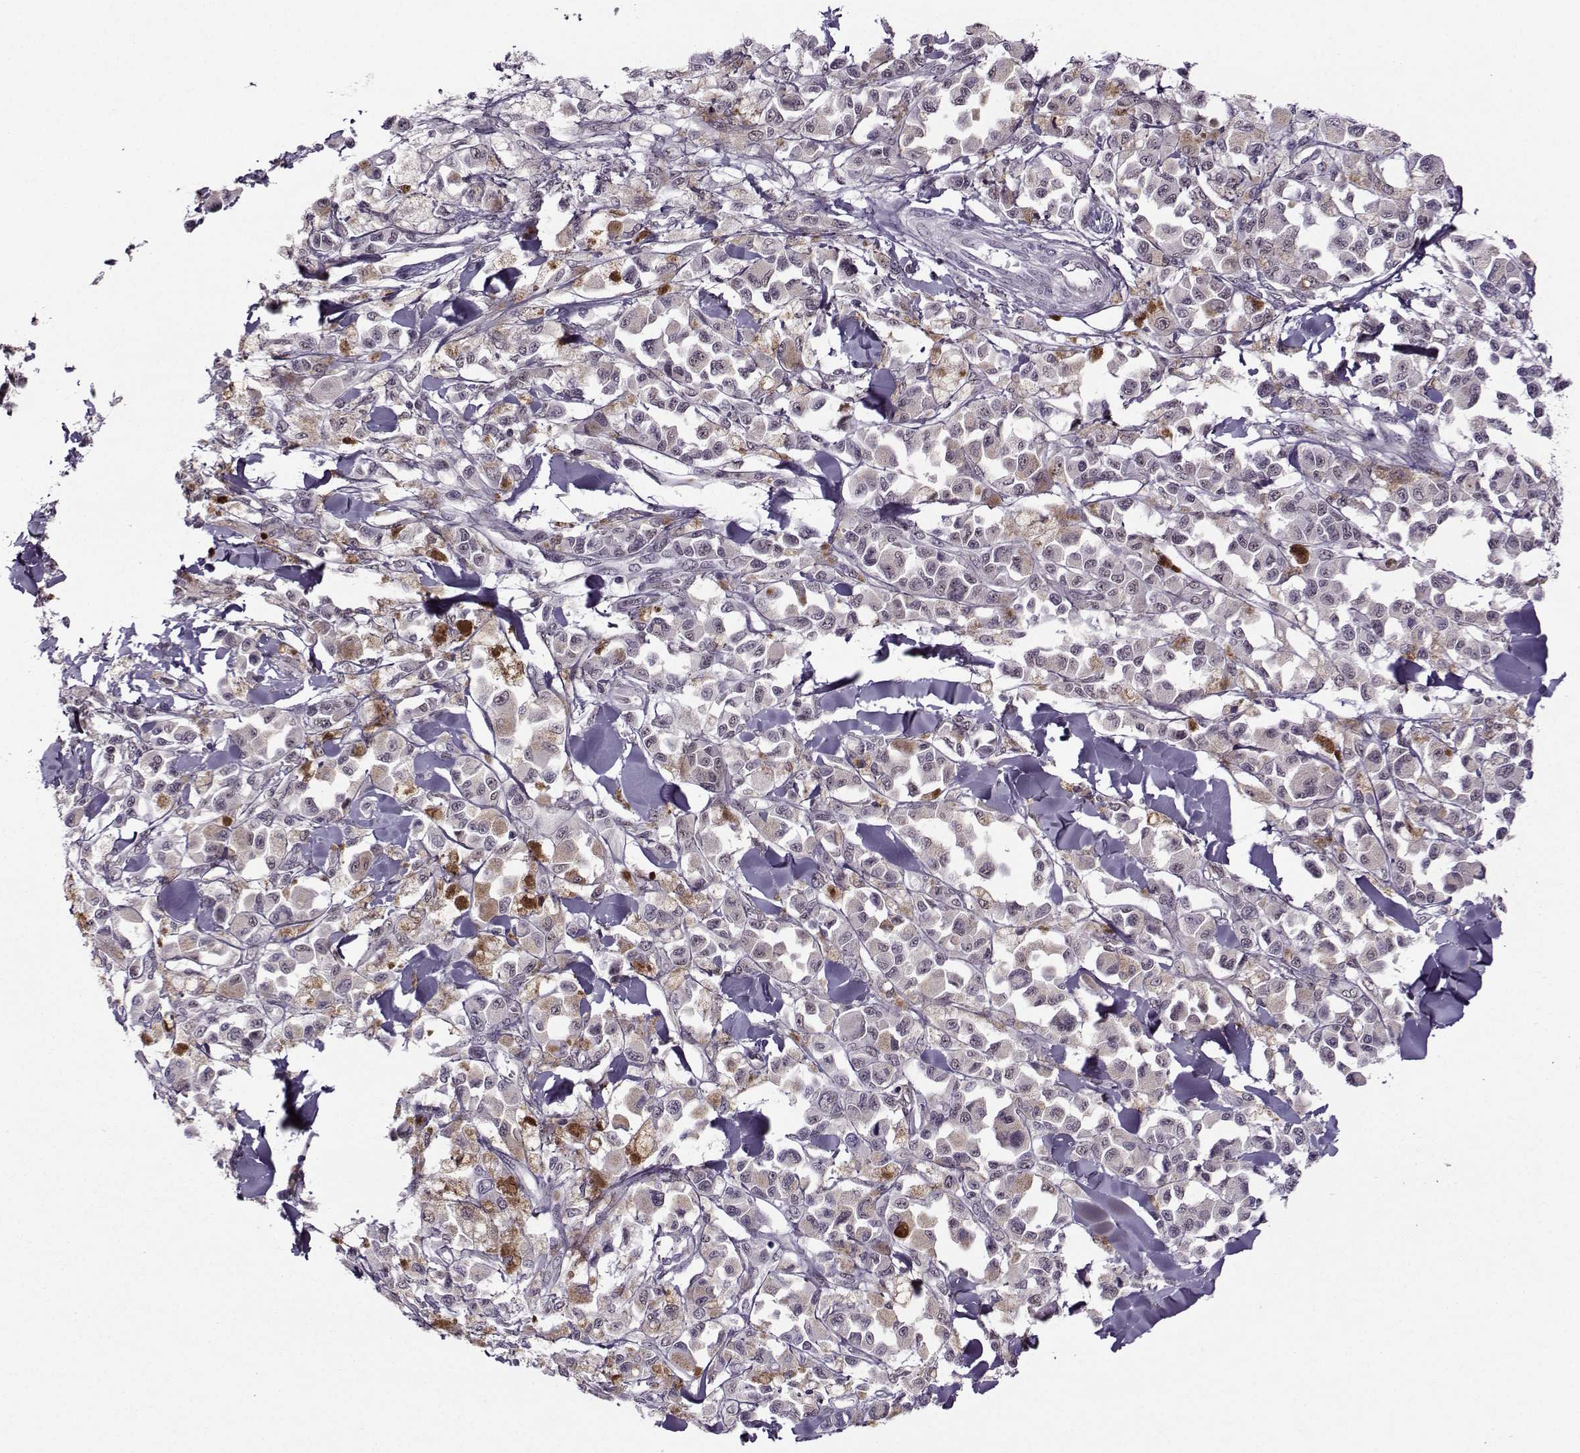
{"staining": {"intensity": "negative", "quantity": "none", "location": "none"}, "tissue": "melanoma", "cell_type": "Tumor cells", "image_type": "cancer", "snomed": [{"axis": "morphology", "description": "Malignant melanoma, NOS"}, {"axis": "topography", "description": "Skin"}], "caption": "High magnification brightfield microscopy of malignant melanoma stained with DAB (brown) and counterstained with hematoxylin (blue): tumor cells show no significant positivity.", "gene": "DDX20", "patient": {"sex": "female", "age": 58}}